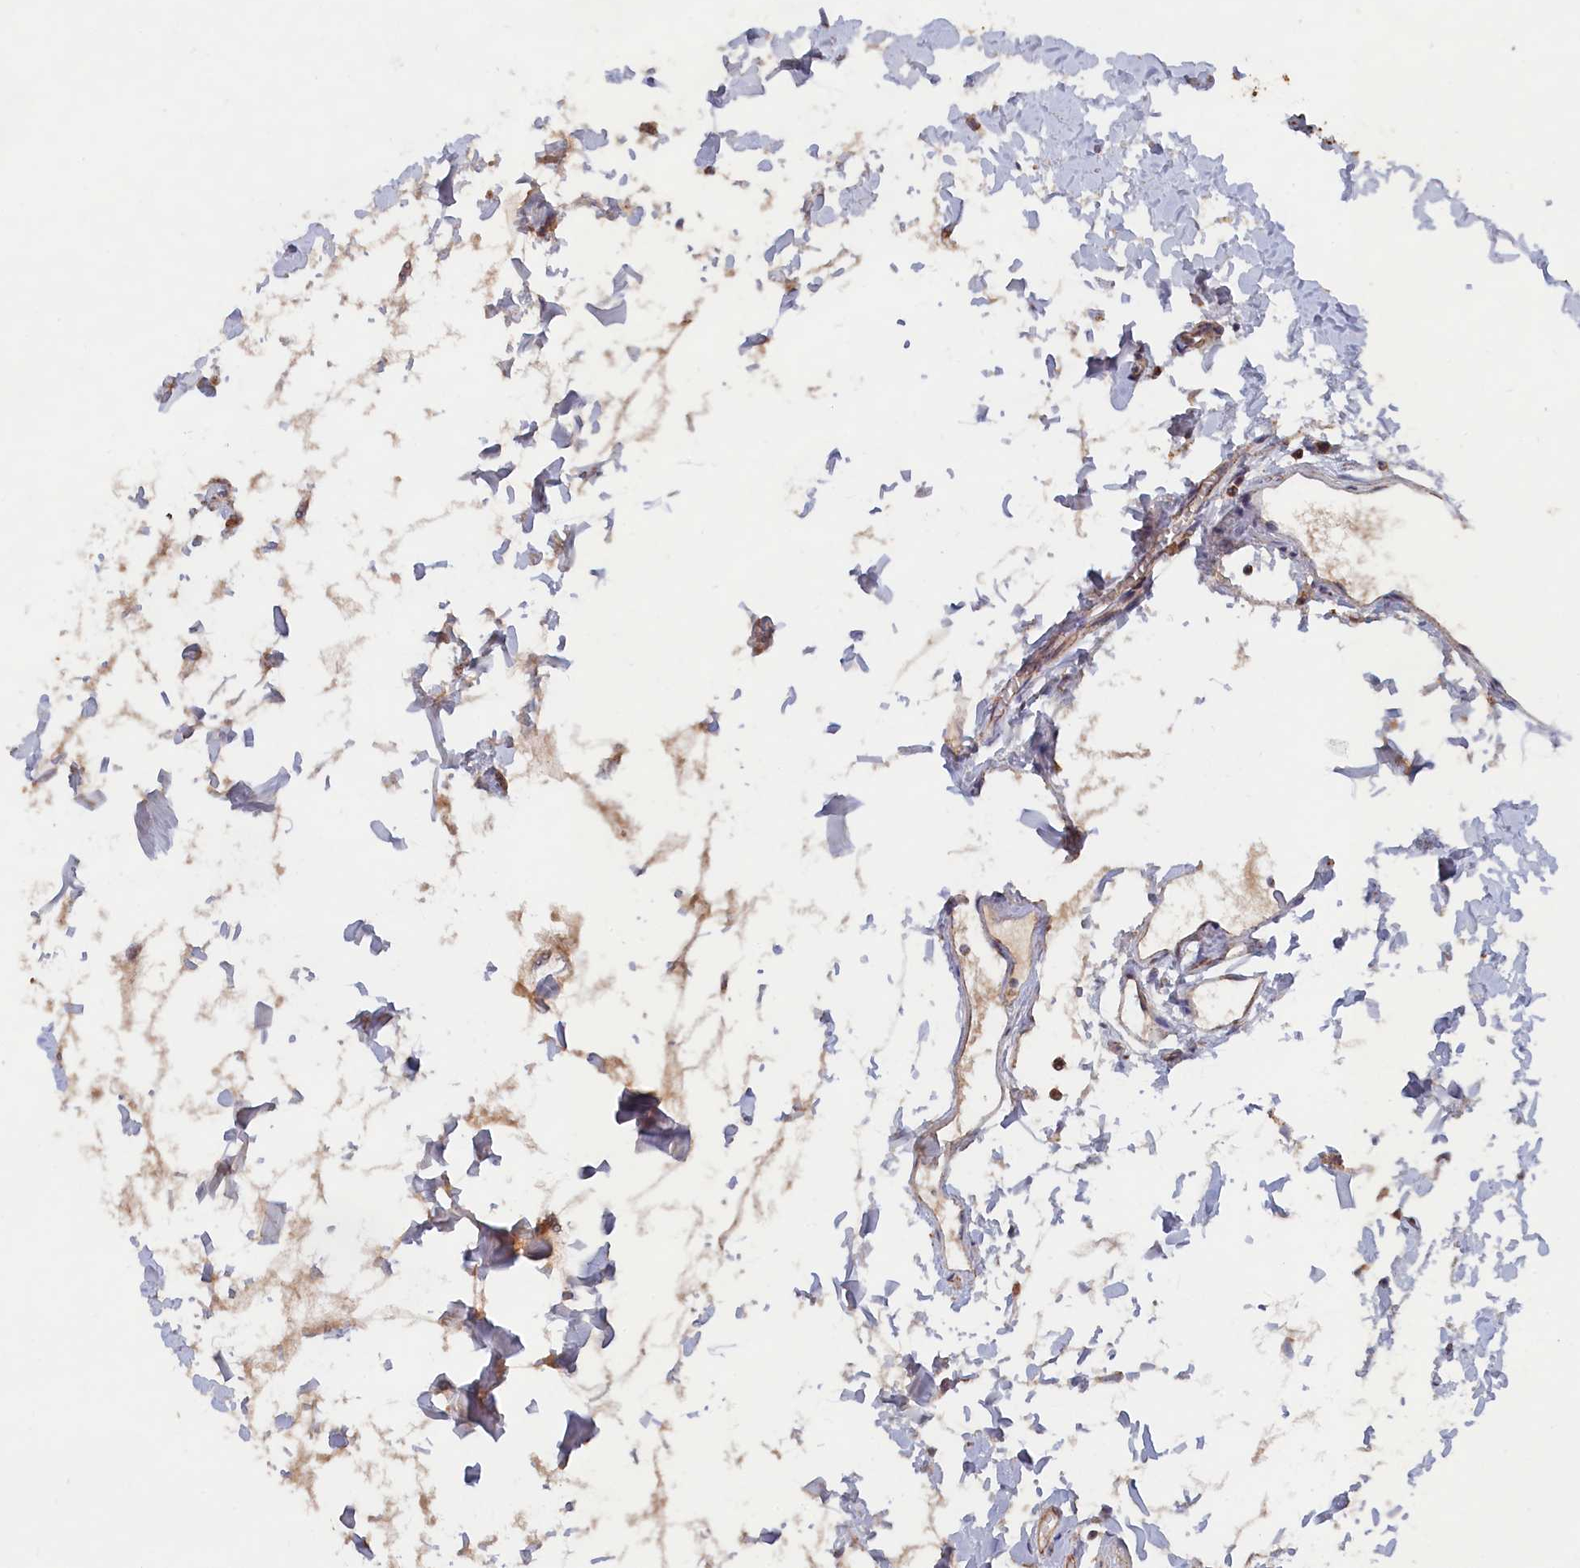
{"staining": {"intensity": "strong", "quantity": ">75%", "location": "cytoplasmic/membranous"}, "tissue": "stomach", "cell_type": "Glandular cells", "image_type": "normal", "snomed": [{"axis": "morphology", "description": "Normal tissue, NOS"}, {"axis": "topography", "description": "Stomach"}], "caption": "This photomicrograph exhibits immunohistochemistry staining of unremarkable stomach, with high strong cytoplasmic/membranous expression in about >75% of glandular cells.", "gene": "ENSG00000269825", "patient": {"sex": "male", "age": 55}}